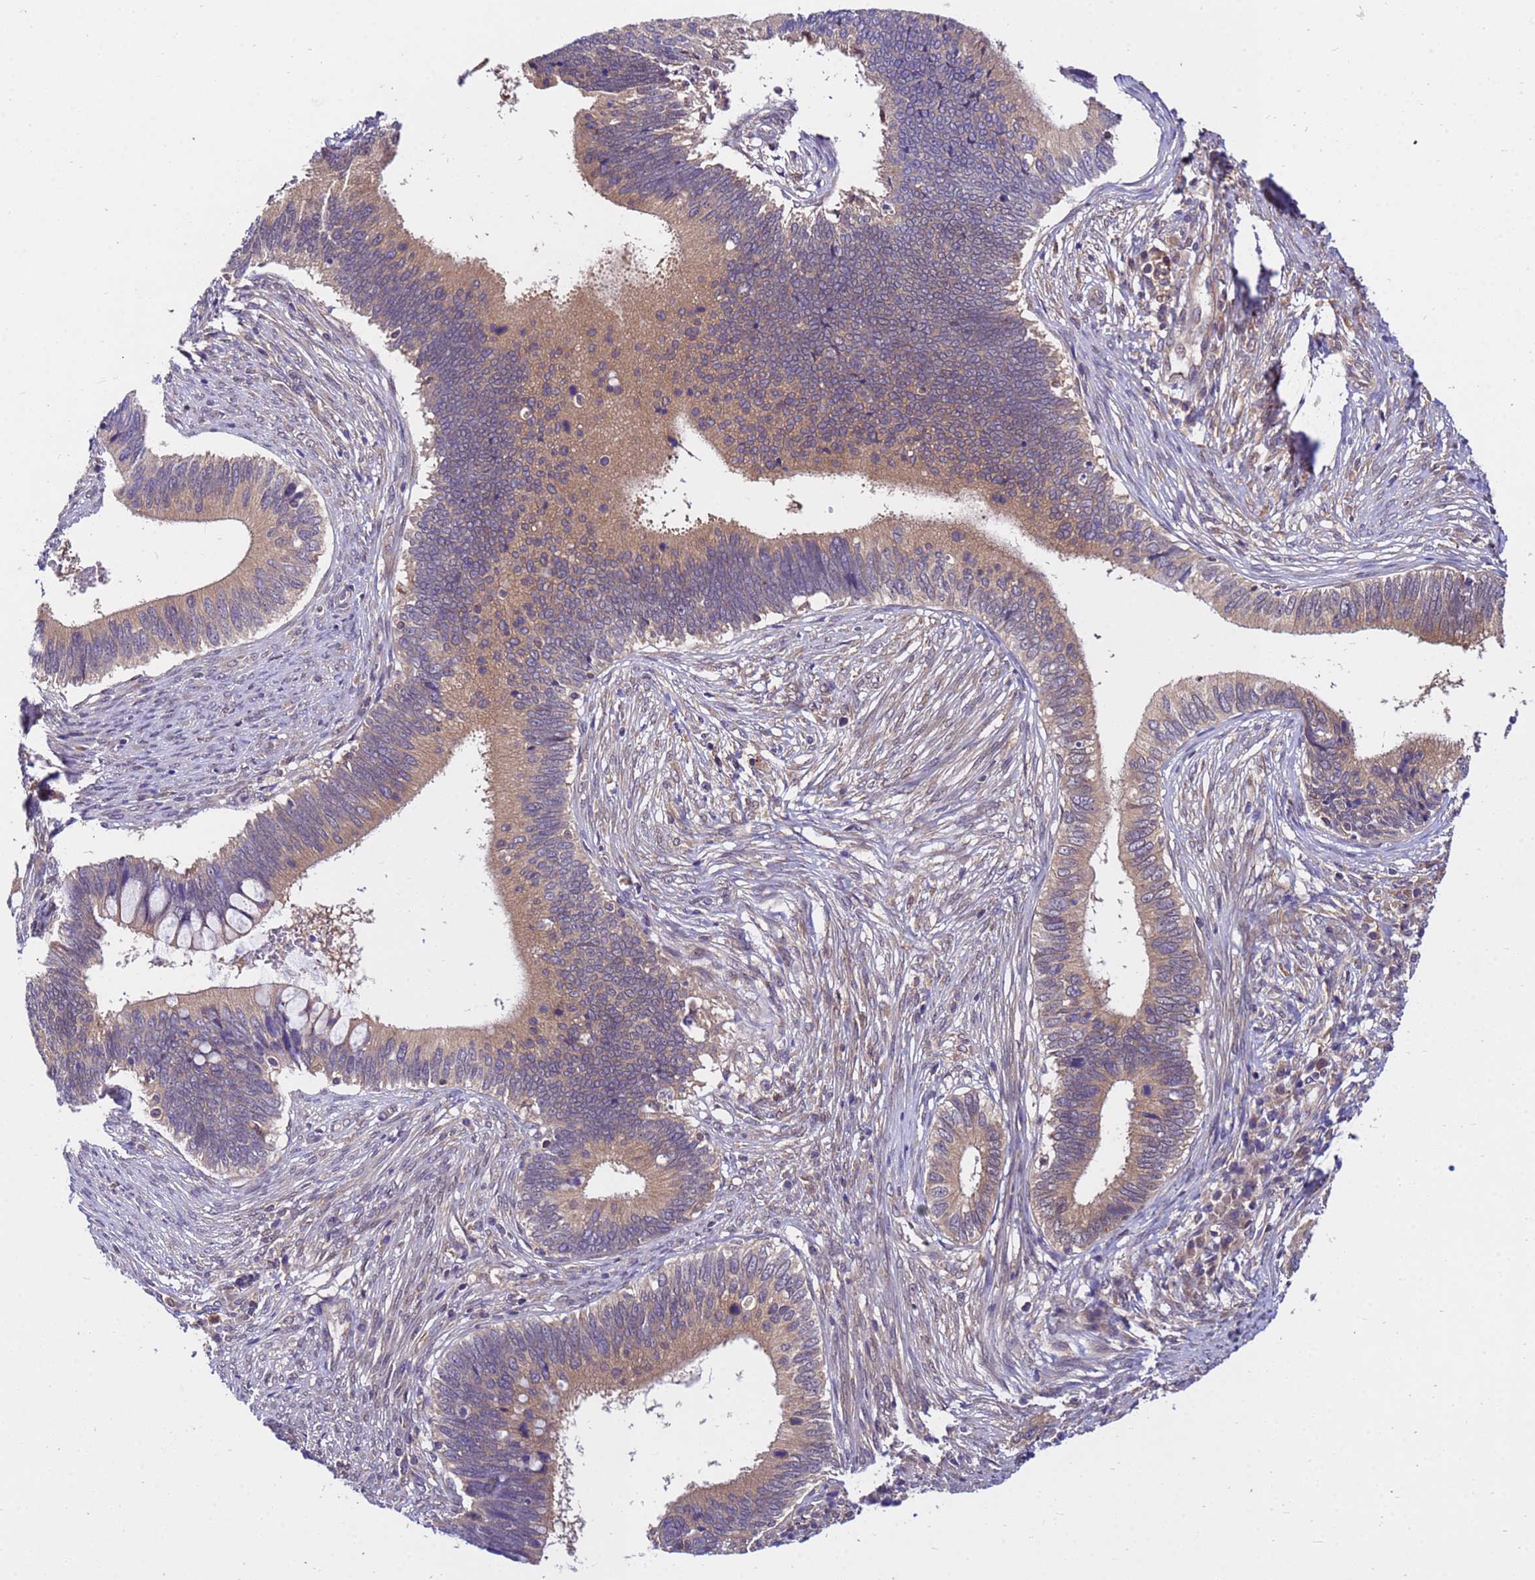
{"staining": {"intensity": "weak", "quantity": "25%-75%", "location": "cytoplasmic/membranous"}, "tissue": "cervical cancer", "cell_type": "Tumor cells", "image_type": "cancer", "snomed": [{"axis": "morphology", "description": "Adenocarcinoma, NOS"}, {"axis": "topography", "description": "Cervix"}], "caption": "An image showing weak cytoplasmic/membranous positivity in about 25%-75% of tumor cells in cervical adenocarcinoma, as visualized by brown immunohistochemical staining.", "gene": "GET3", "patient": {"sex": "female", "age": 42}}